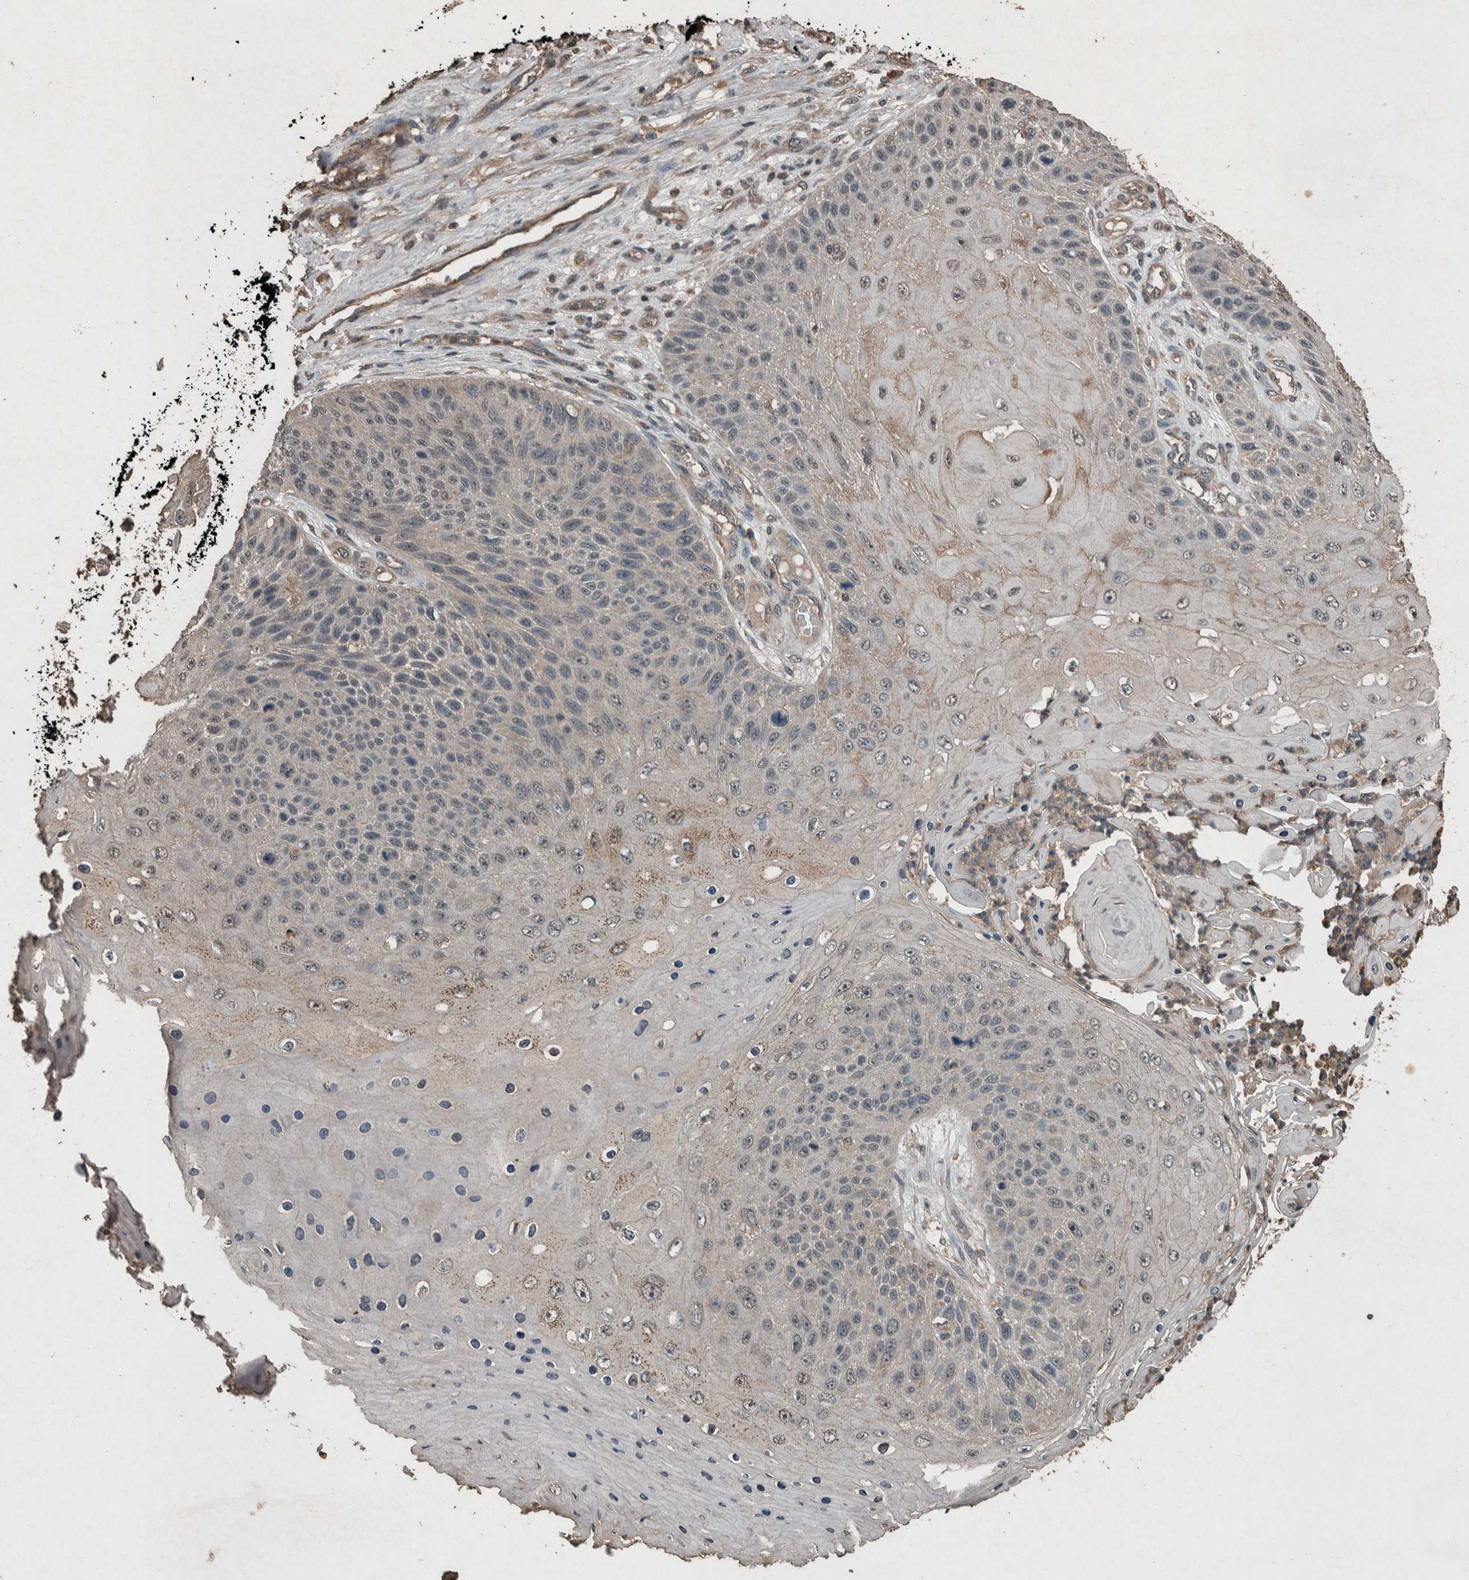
{"staining": {"intensity": "moderate", "quantity": "<25%", "location": "cytoplasmic/membranous,nuclear"}, "tissue": "skin cancer", "cell_type": "Tumor cells", "image_type": "cancer", "snomed": [{"axis": "morphology", "description": "Squamous cell carcinoma, NOS"}, {"axis": "topography", "description": "Skin"}], "caption": "IHC of skin squamous cell carcinoma demonstrates low levels of moderate cytoplasmic/membranous and nuclear positivity in about <25% of tumor cells.", "gene": "FGFRL1", "patient": {"sex": "female", "age": 88}}